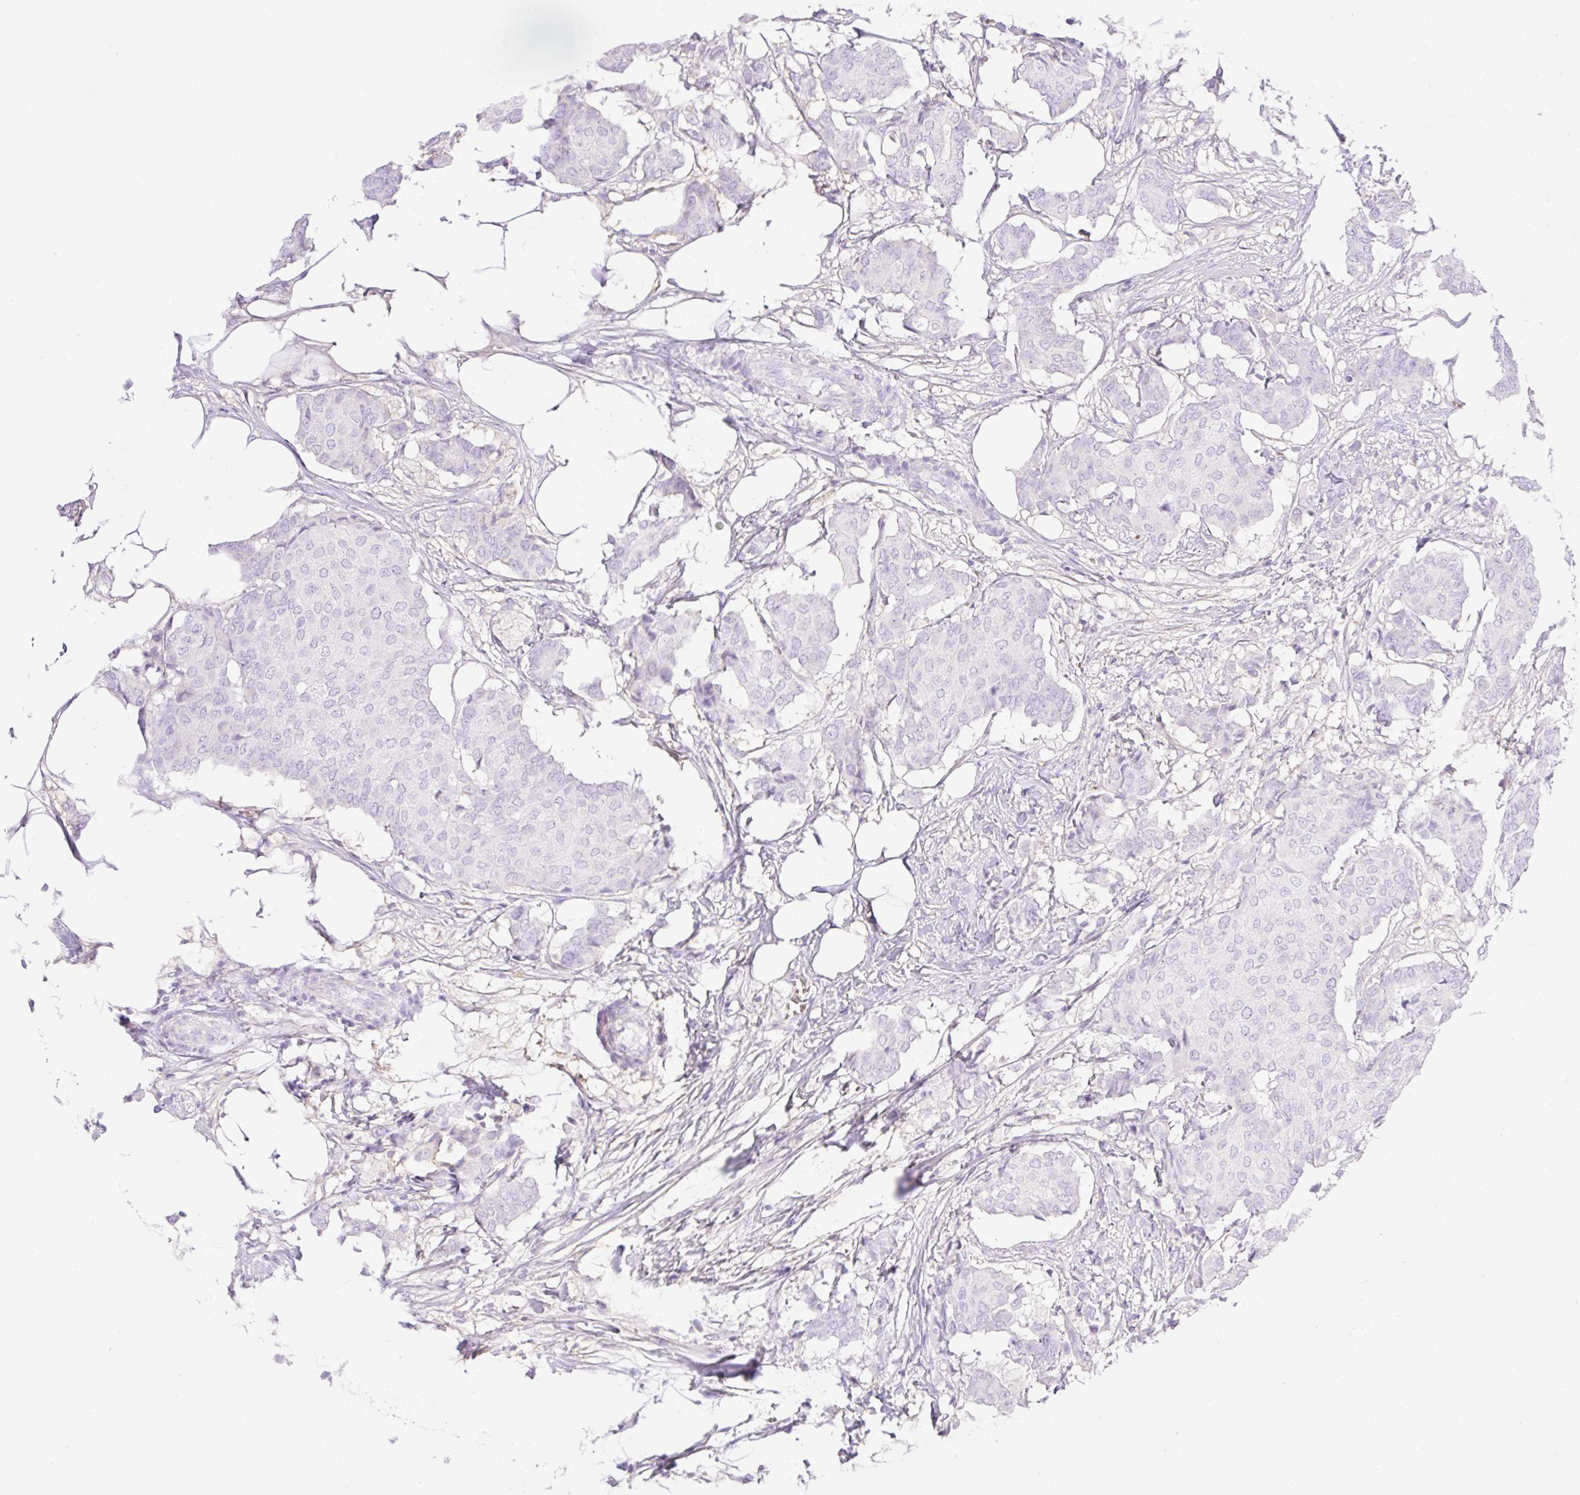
{"staining": {"intensity": "negative", "quantity": "none", "location": "none"}, "tissue": "breast cancer", "cell_type": "Tumor cells", "image_type": "cancer", "snomed": [{"axis": "morphology", "description": "Duct carcinoma"}, {"axis": "topography", "description": "Breast"}], "caption": "Immunohistochemistry histopathology image of neoplastic tissue: human breast cancer stained with DAB (3,3'-diaminobenzidine) reveals no significant protein staining in tumor cells. Nuclei are stained in blue.", "gene": "CDX1", "patient": {"sex": "female", "age": 75}}